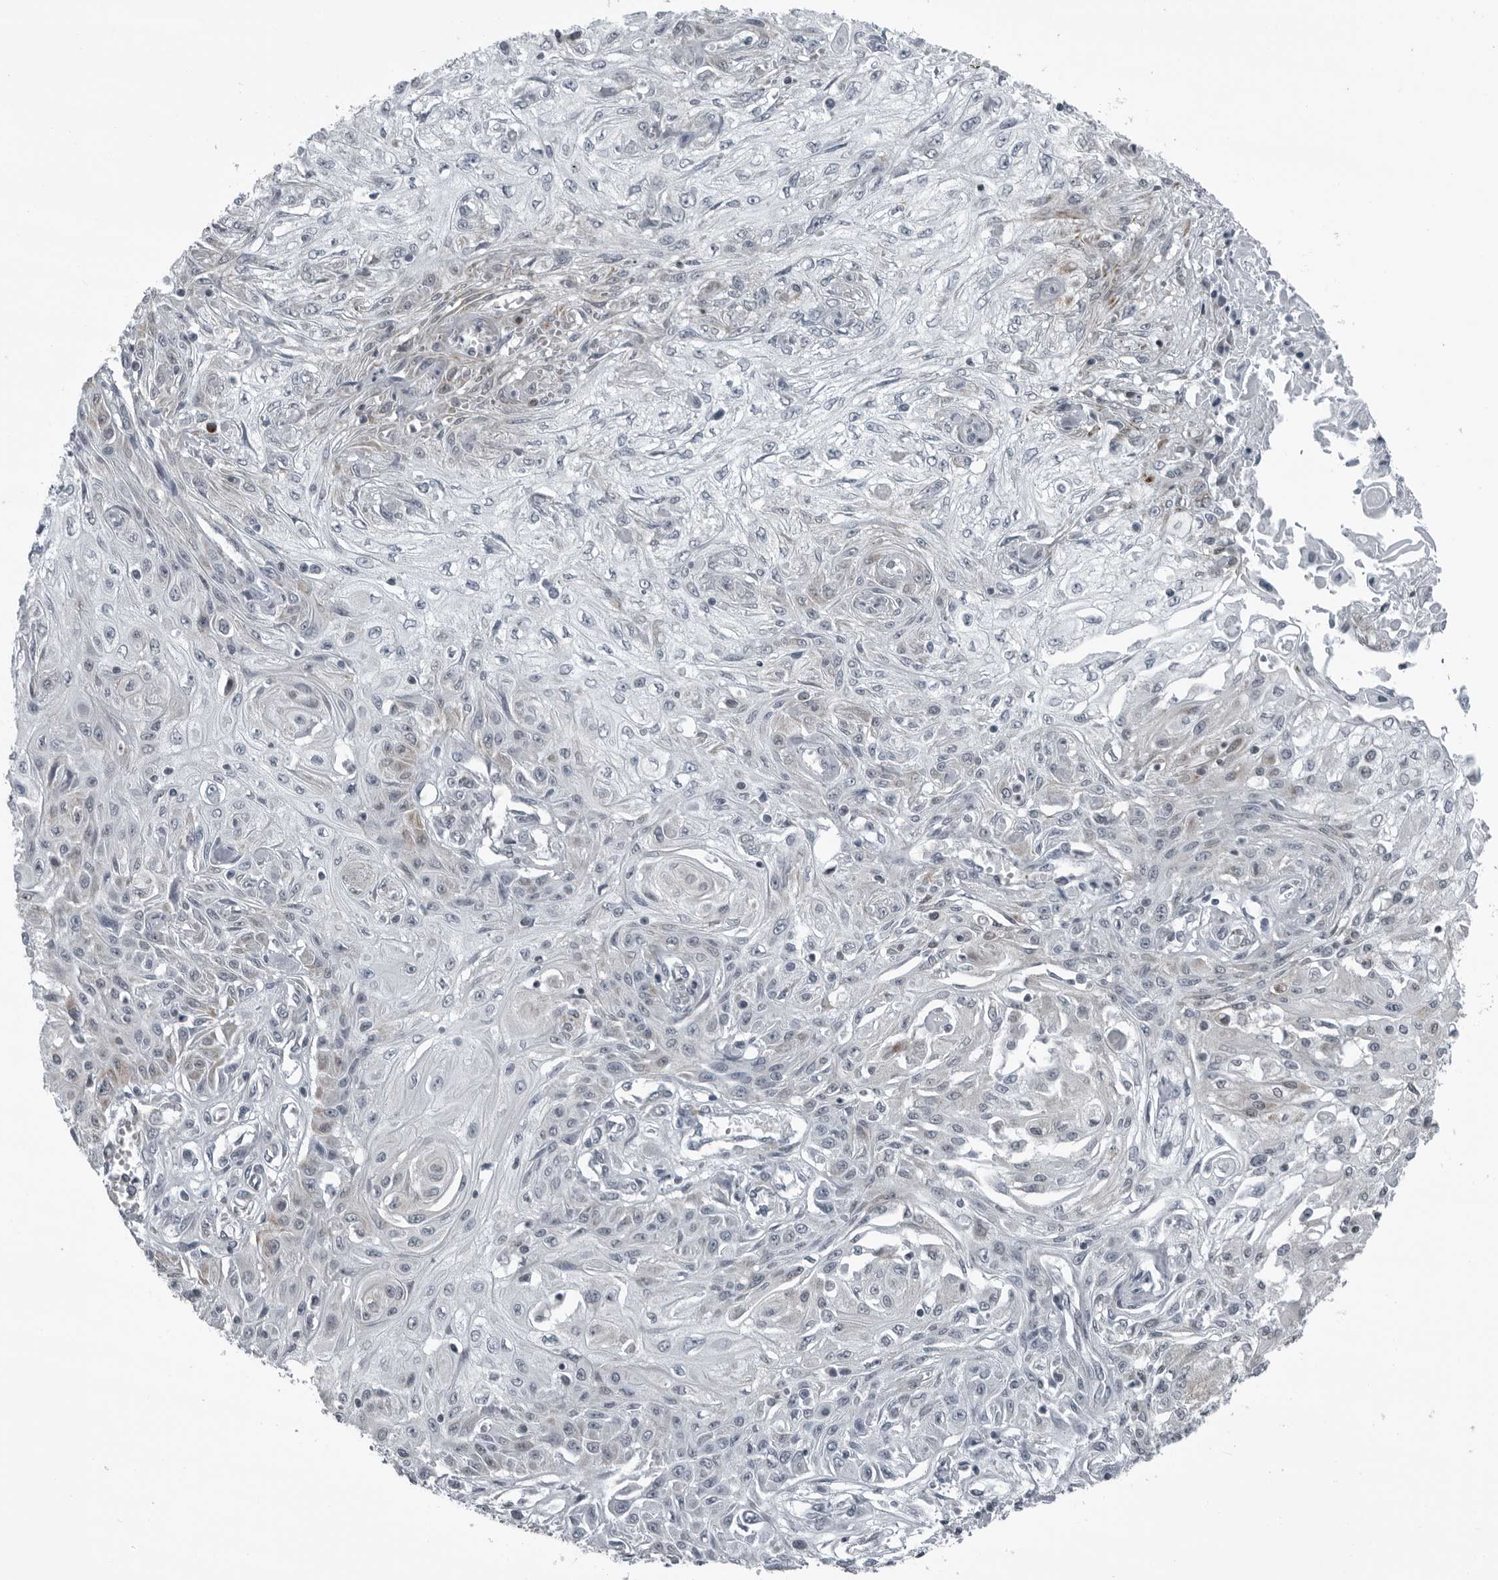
{"staining": {"intensity": "negative", "quantity": "none", "location": "none"}, "tissue": "skin cancer", "cell_type": "Tumor cells", "image_type": "cancer", "snomed": [{"axis": "morphology", "description": "Squamous cell carcinoma, NOS"}, {"axis": "morphology", "description": "Squamous cell carcinoma, metastatic, NOS"}, {"axis": "topography", "description": "Skin"}, {"axis": "topography", "description": "Lymph node"}], "caption": "Tumor cells show no significant protein staining in skin squamous cell carcinoma.", "gene": "RTCA", "patient": {"sex": "male", "age": 75}}